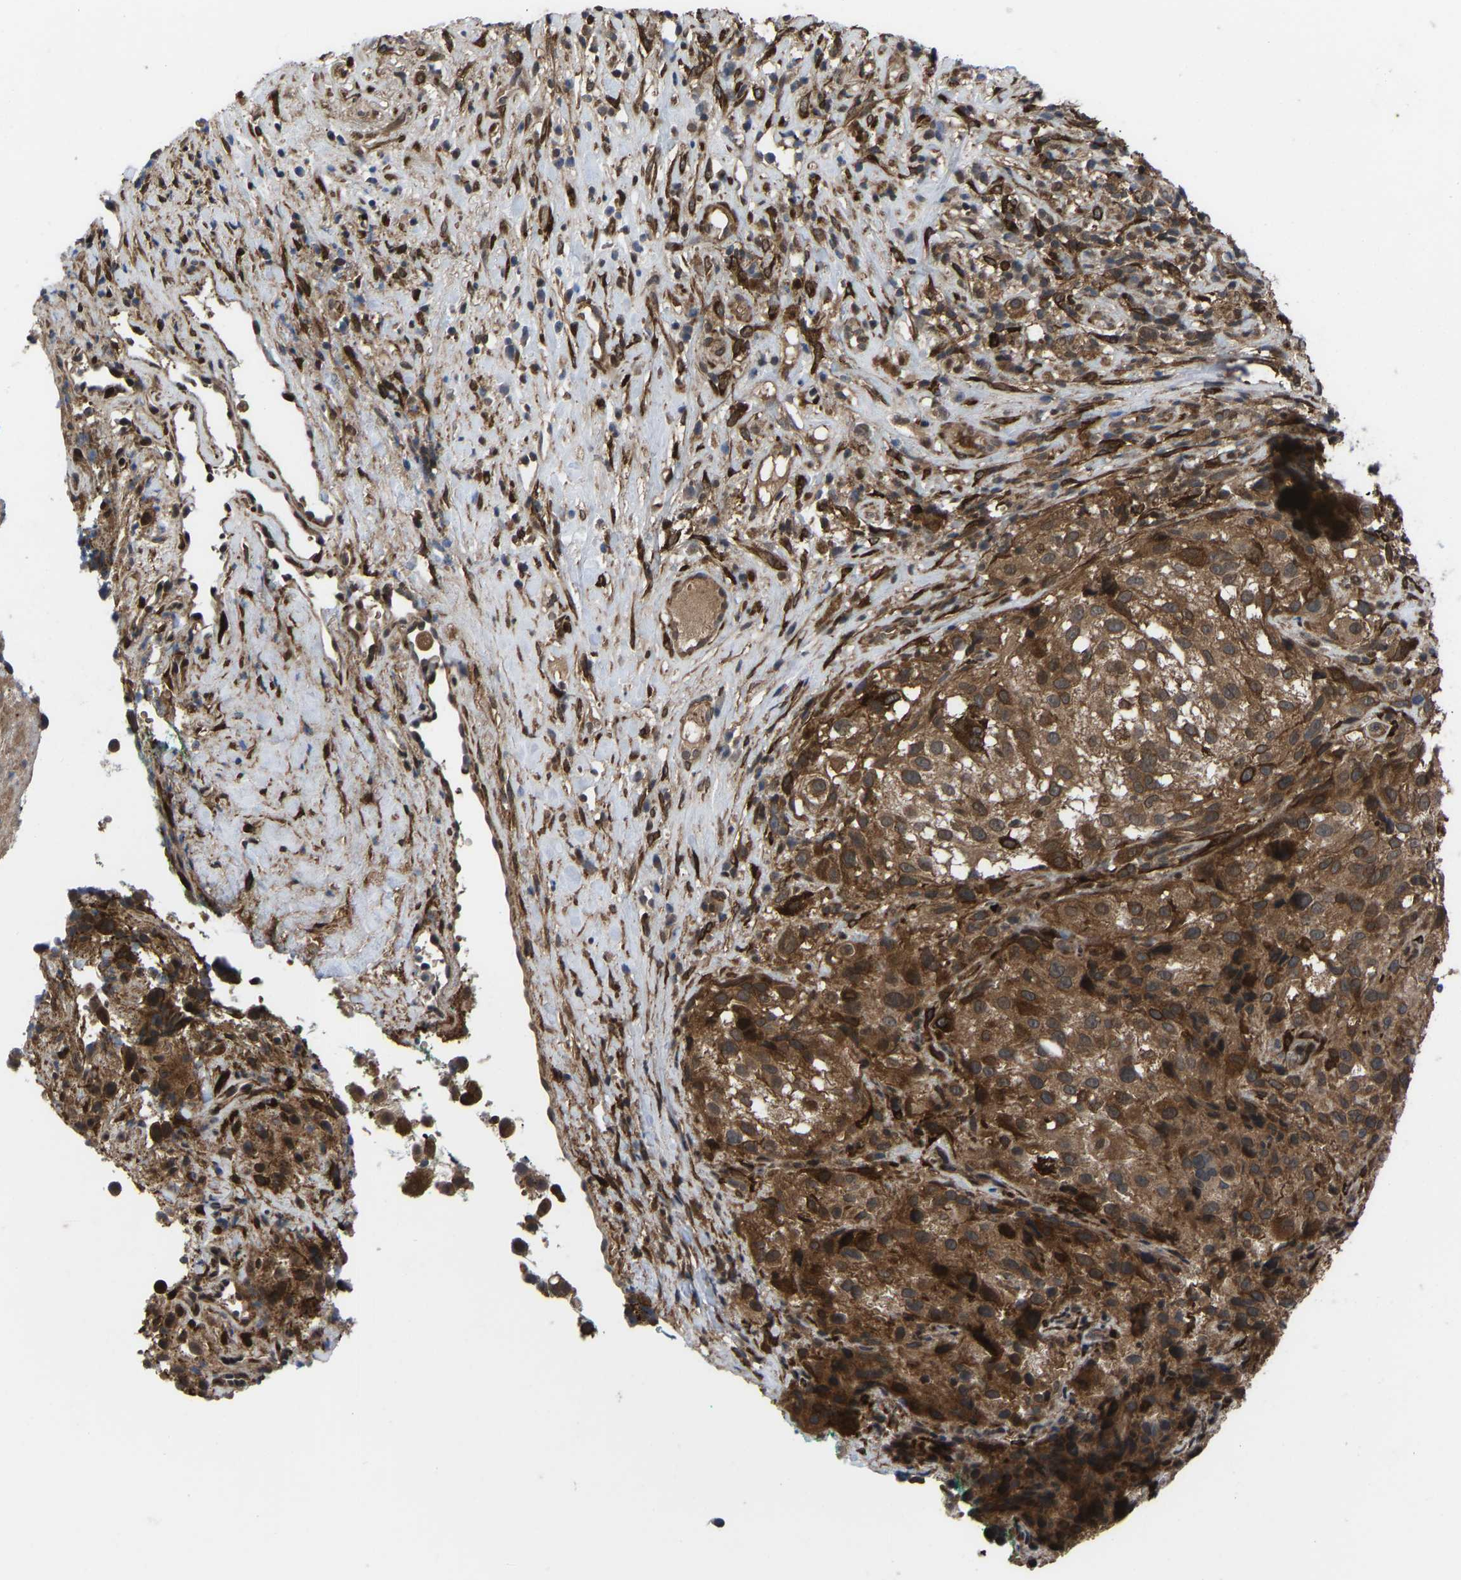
{"staining": {"intensity": "moderate", "quantity": ">75%", "location": "cytoplasmic/membranous"}, "tissue": "melanoma", "cell_type": "Tumor cells", "image_type": "cancer", "snomed": [{"axis": "morphology", "description": "Necrosis, NOS"}, {"axis": "morphology", "description": "Malignant melanoma, NOS"}, {"axis": "topography", "description": "Skin"}], "caption": "Moderate cytoplasmic/membranous expression is seen in approximately >75% of tumor cells in malignant melanoma. (DAB (3,3'-diaminobenzidine) IHC, brown staining for protein, blue staining for nuclei).", "gene": "CYP7B1", "patient": {"sex": "female", "age": 87}}